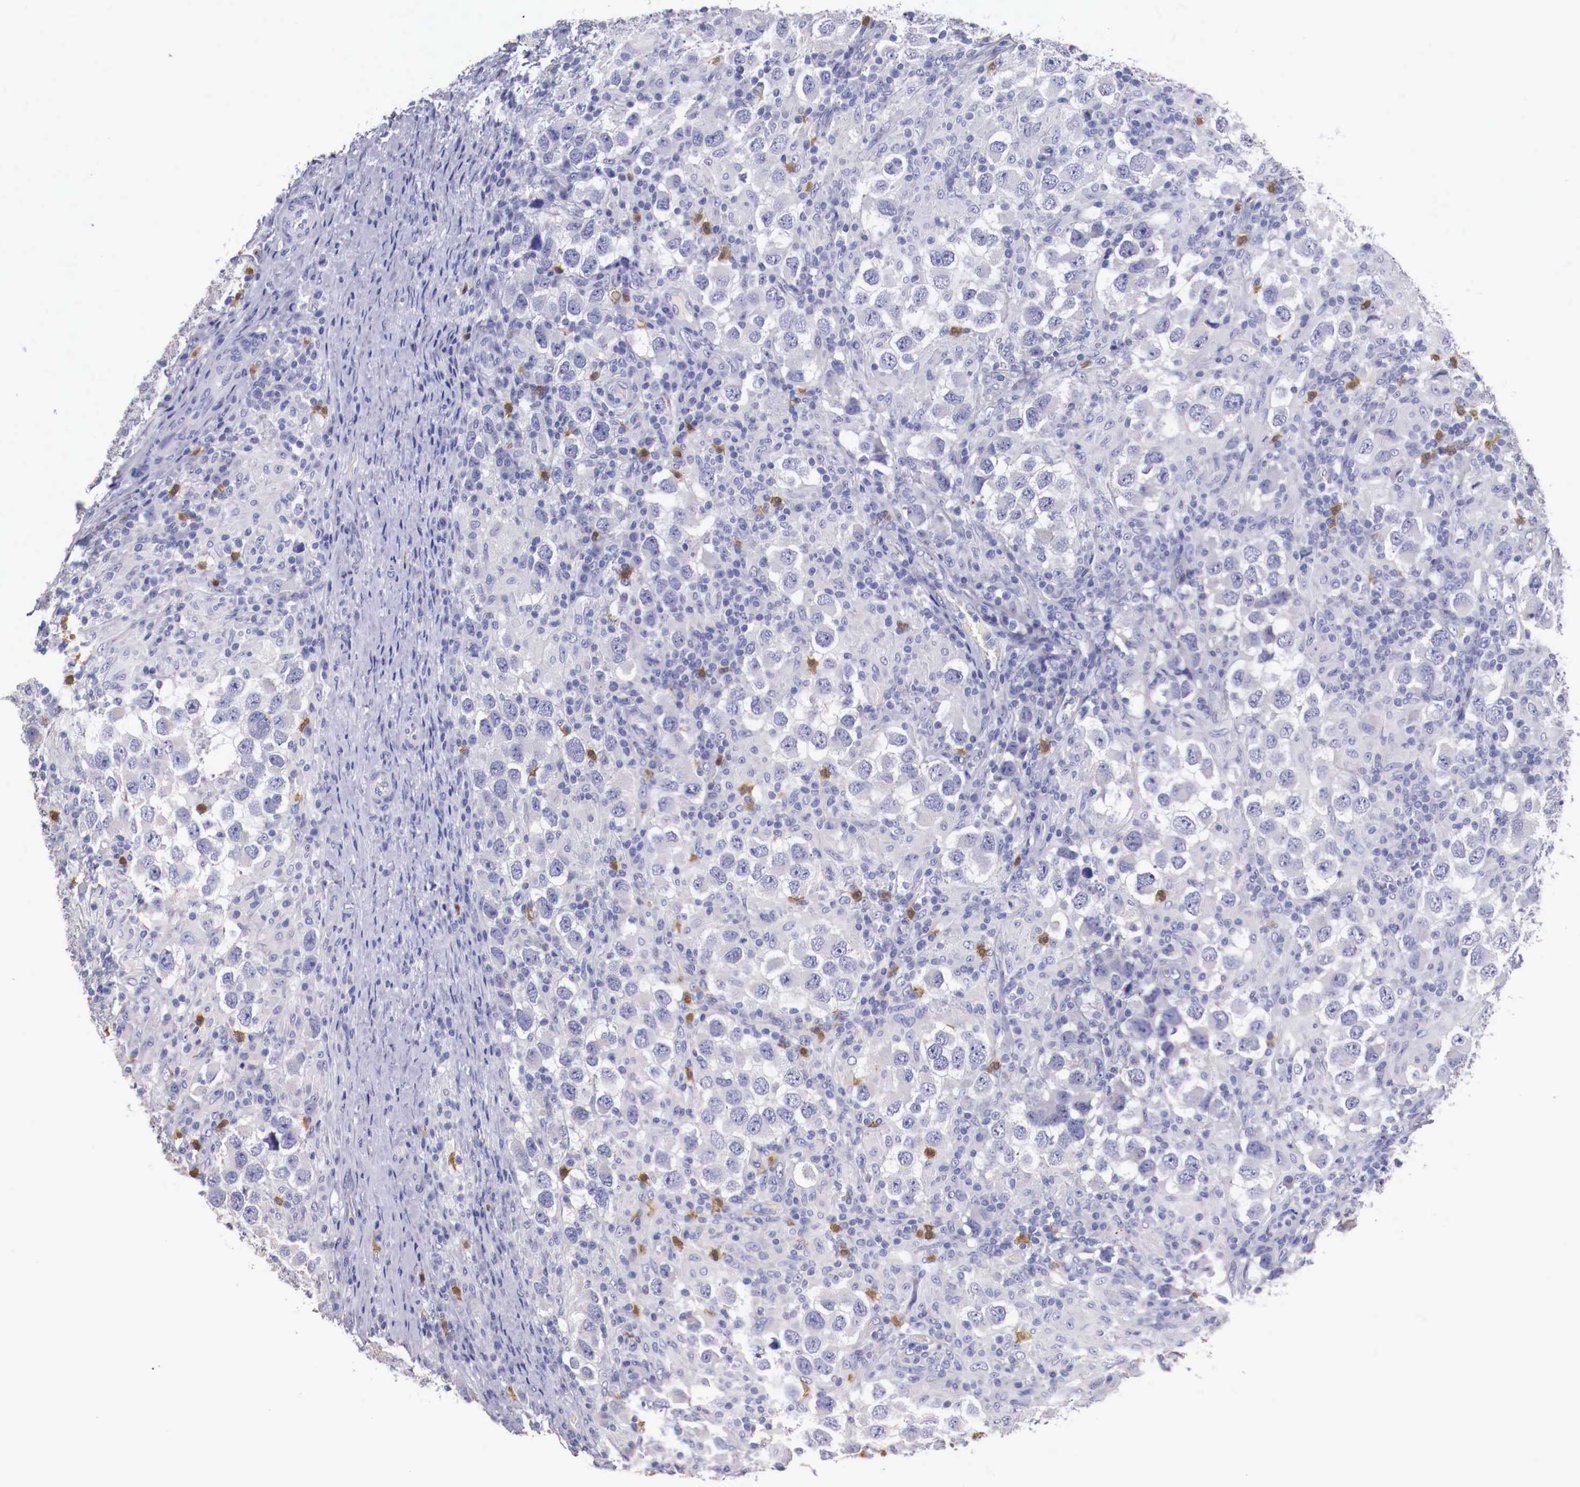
{"staining": {"intensity": "negative", "quantity": "none", "location": "none"}, "tissue": "testis cancer", "cell_type": "Tumor cells", "image_type": "cancer", "snomed": [{"axis": "morphology", "description": "Carcinoma, Embryonal, NOS"}, {"axis": "topography", "description": "Testis"}], "caption": "DAB (3,3'-diaminobenzidine) immunohistochemical staining of testis cancer (embryonal carcinoma) shows no significant staining in tumor cells.", "gene": "PITPNA", "patient": {"sex": "male", "age": 21}}